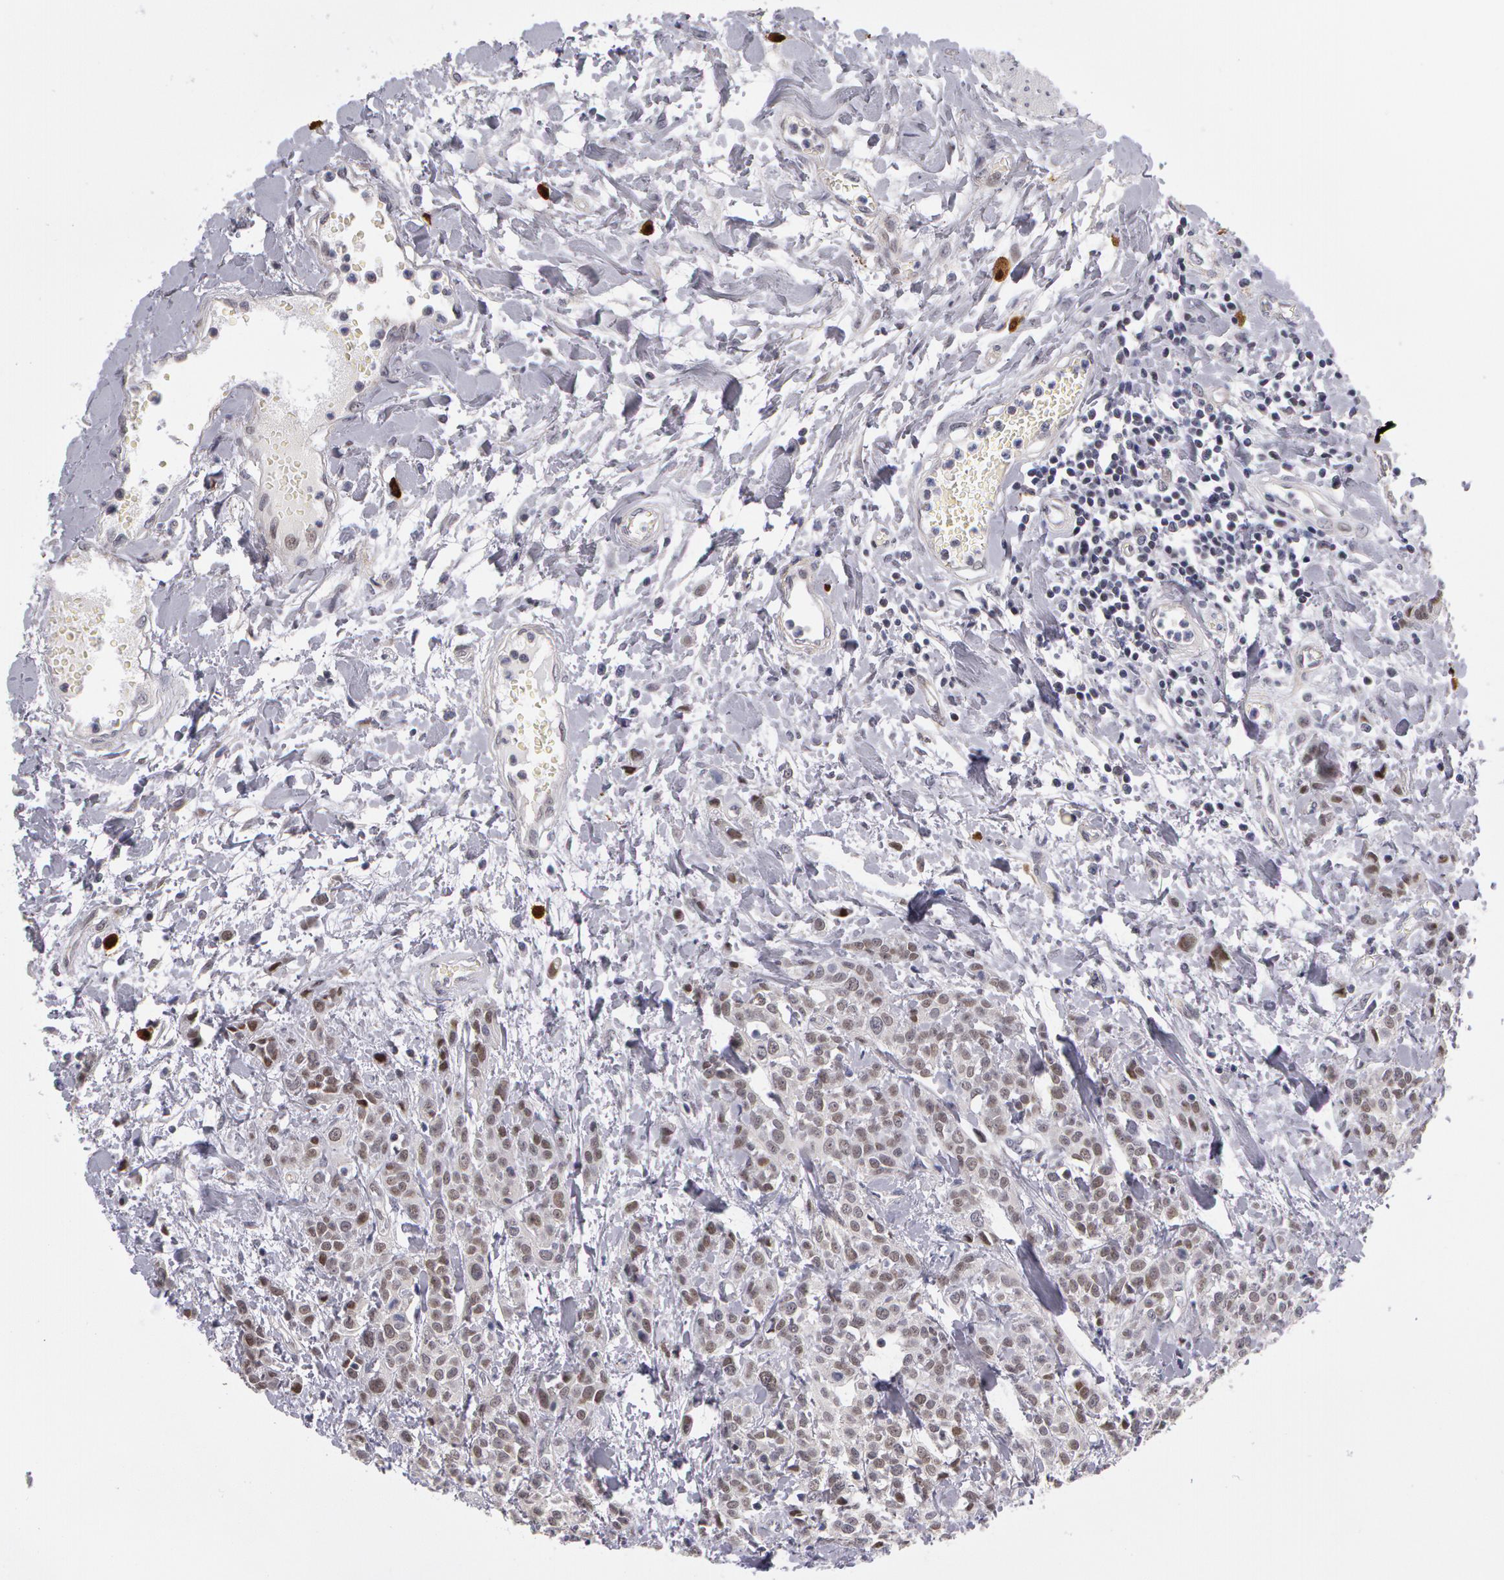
{"staining": {"intensity": "negative", "quantity": "none", "location": "none"}, "tissue": "urothelial cancer", "cell_type": "Tumor cells", "image_type": "cancer", "snomed": [{"axis": "morphology", "description": "Urothelial carcinoma, High grade"}, {"axis": "topography", "description": "Urinary bladder"}], "caption": "This is an immunohistochemistry histopathology image of human high-grade urothelial carcinoma. There is no expression in tumor cells.", "gene": "PRICKLE1", "patient": {"sex": "male", "age": 56}}